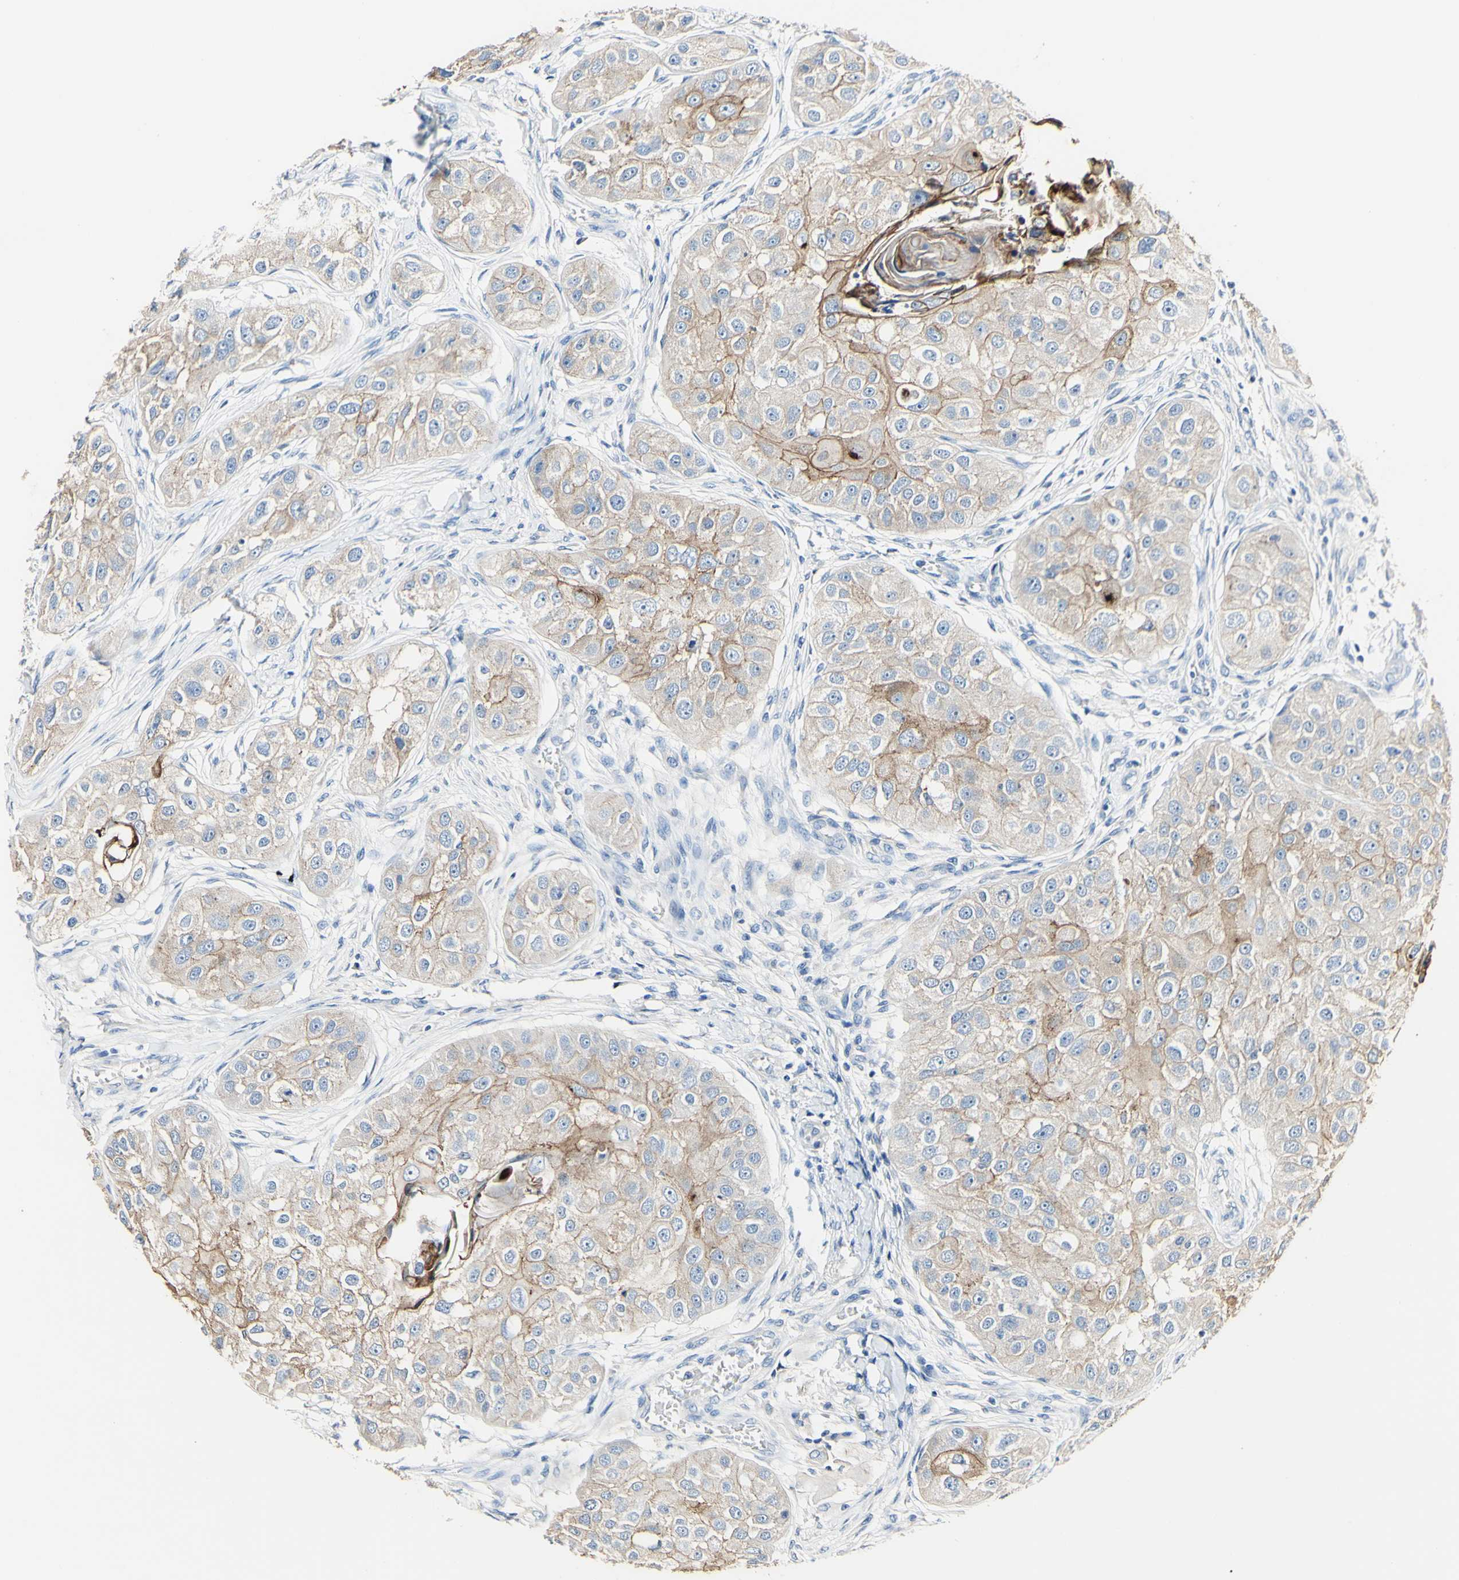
{"staining": {"intensity": "moderate", "quantity": "25%-75%", "location": "cytoplasmic/membranous"}, "tissue": "head and neck cancer", "cell_type": "Tumor cells", "image_type": "cancer", "snomed": [{"axis": "morphology", "description": "Normal tissue, NOS"}, {"axis": "morphology", "description": "Squamous cell carcinoma, NOS"}, {"axis": "topography", "description": "Skeletal muscle"}, {"axis": "topography", "description": "Head-Neck"}], "caption": "Tumor cells exhibit moderate cytoplasmic/membranous positivity in about 25%-75% of cells in head and neck squamous cell carcinoma.", "gene": "DSC2", "patient": {"sex": "male", "age": 51}}